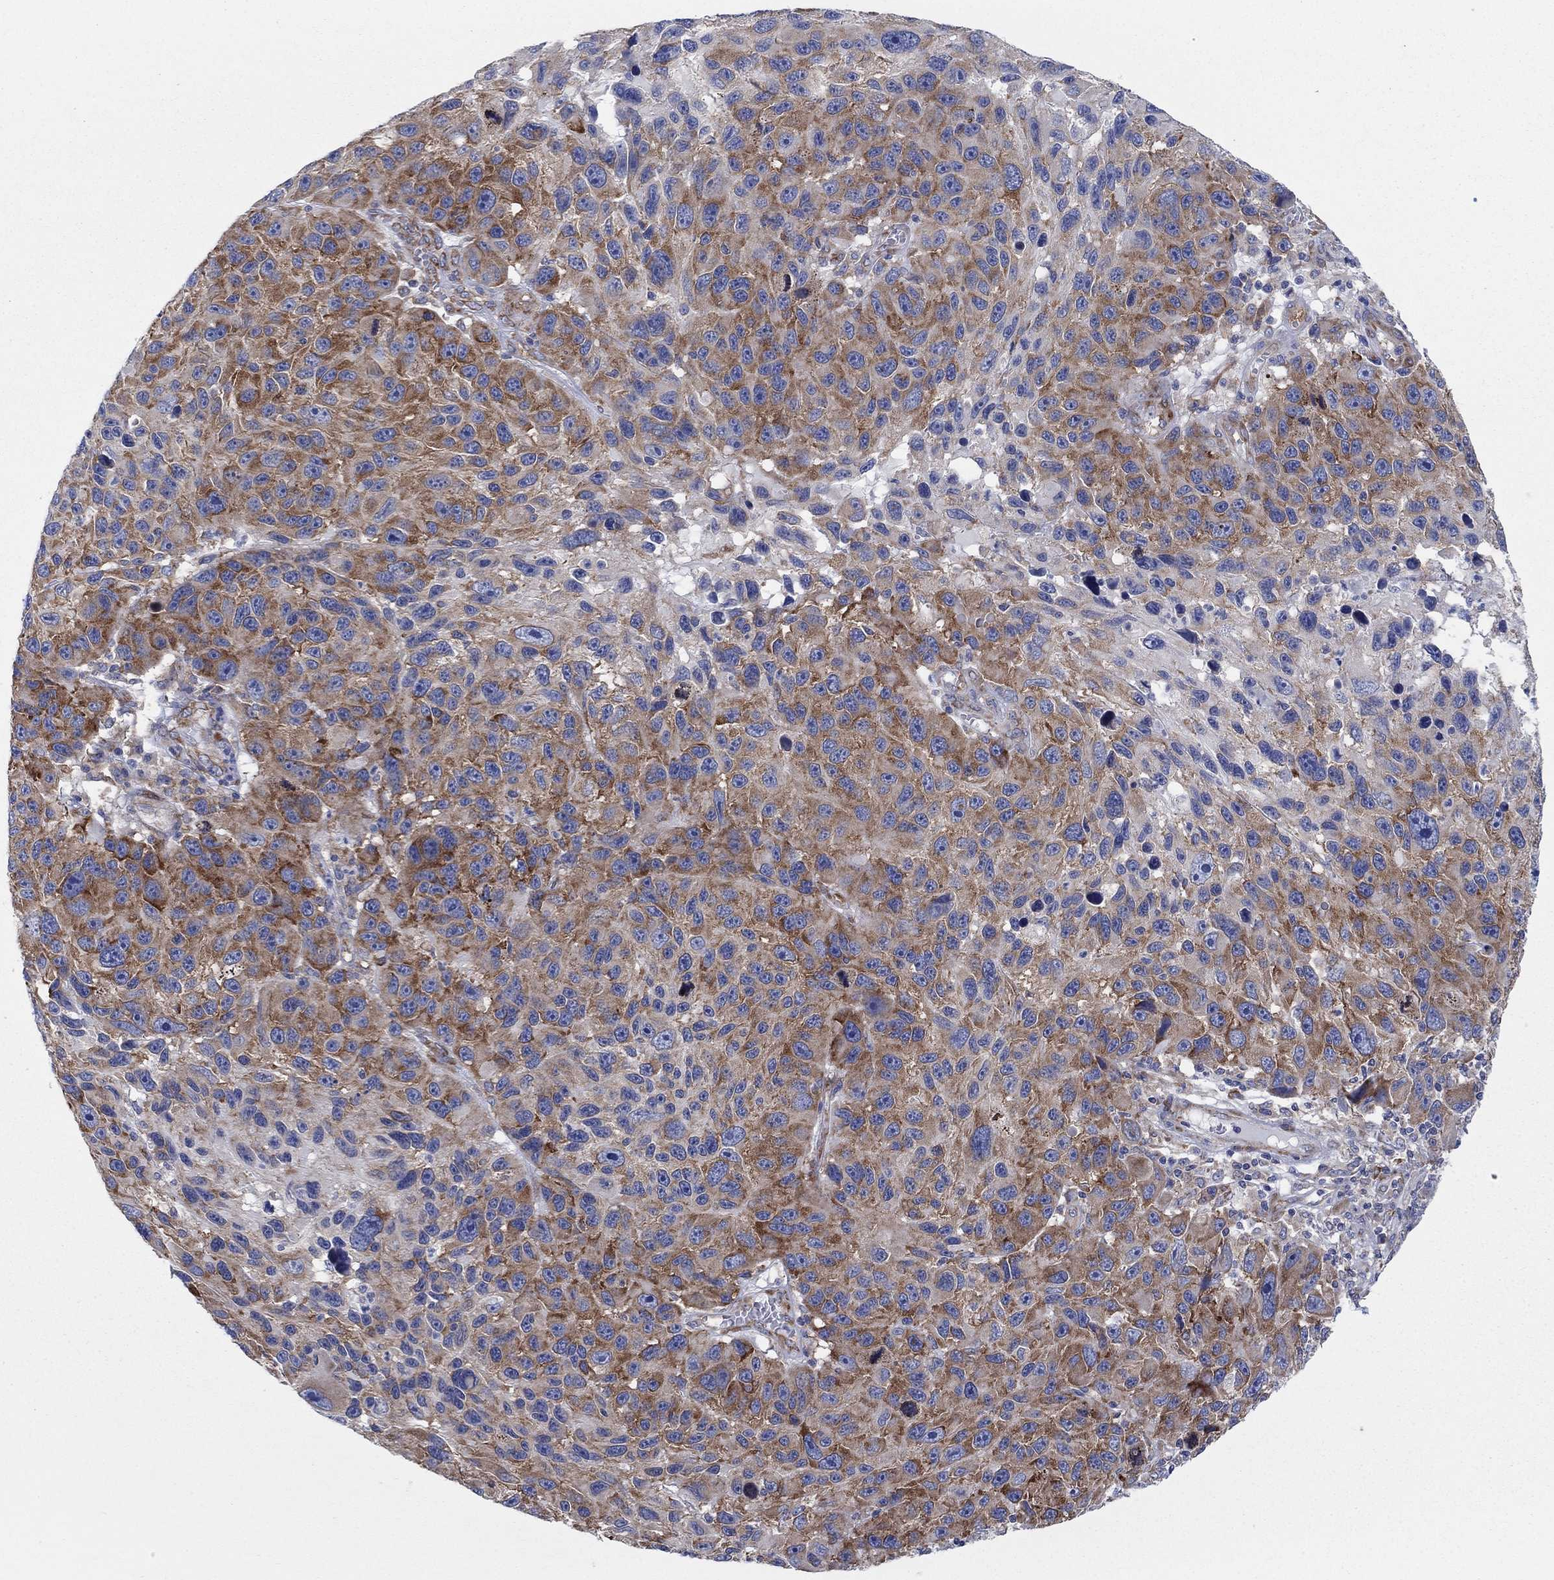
{"staining": {"intensity": "strong", "quantity": "25%-75%", "location": "cytoplasmic/membranous"}, "tissue": "melanoma", "cell_type": "Tumor cells", "image_type": "cancer", "snomed": [{"axis": "morphology", "description": "Malignant melanoma, NOS"}, {"axis": "topography", "description": "Skin"}], "caption": "A high amount of strong cytoplasmic/membranous staining is seen in about 25%-75% of tumor cells in malignant melanoma tissue. (DAB IHC with brightfield microscopy, high magnification).", "gene": "TMEM59", "patient": {"sex": "male", "age": 53}}